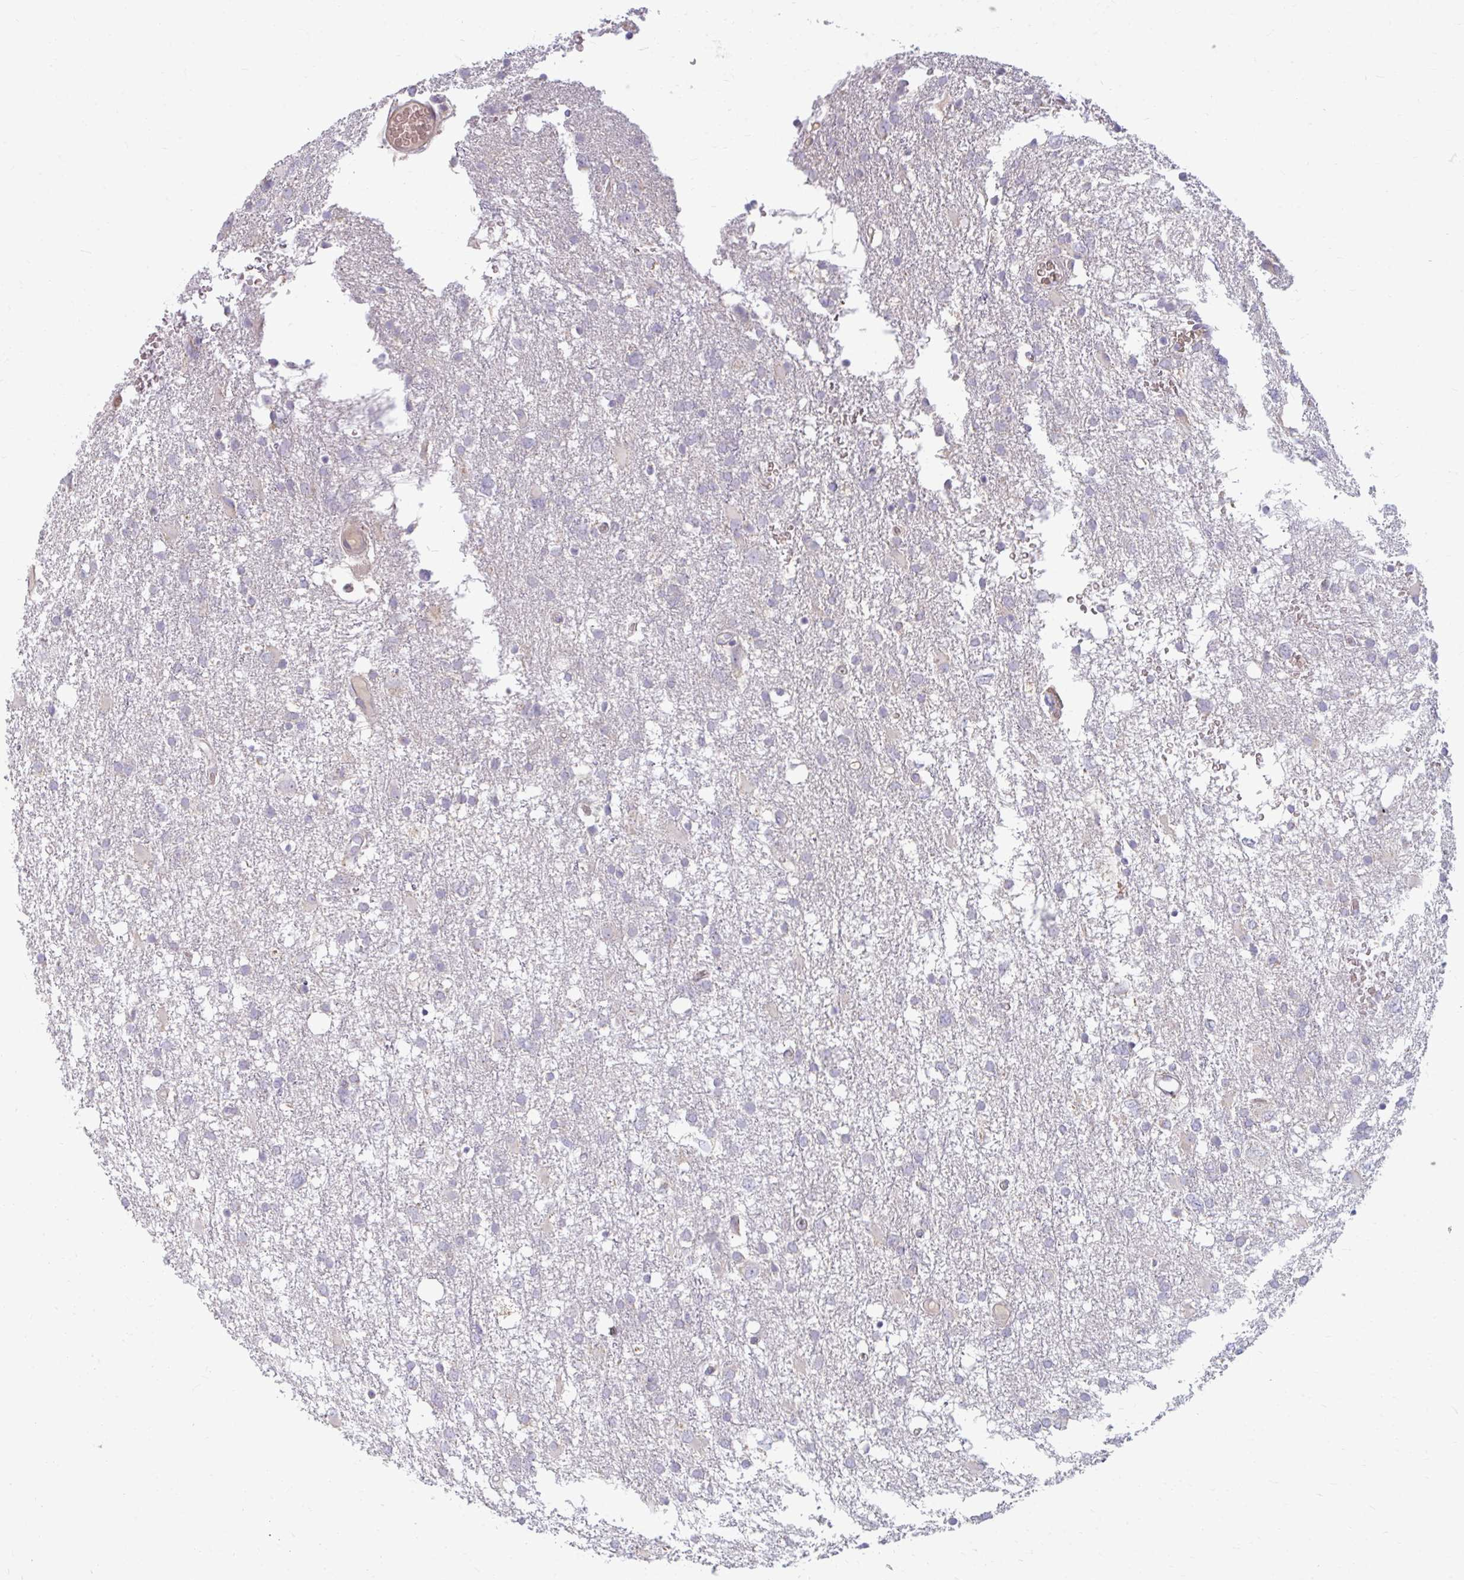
{"staining": {"intensity": "negative", "quantity": "none", "location": "none"}, "tissue": "glioma", "cell_type": "Tumor cells", "image_type": "cancer", "snomed": [{"axis": "morphology", "description": "Glioma, malignant, High grade"}, {"axis": "topography", "description": "Brain"}], "caption": "Glioma was stained to show a protein in brown. There is no significant staining in tumor cells.", "gene": "RAB33A", "patient": {"sex": "male", "age": 61}}